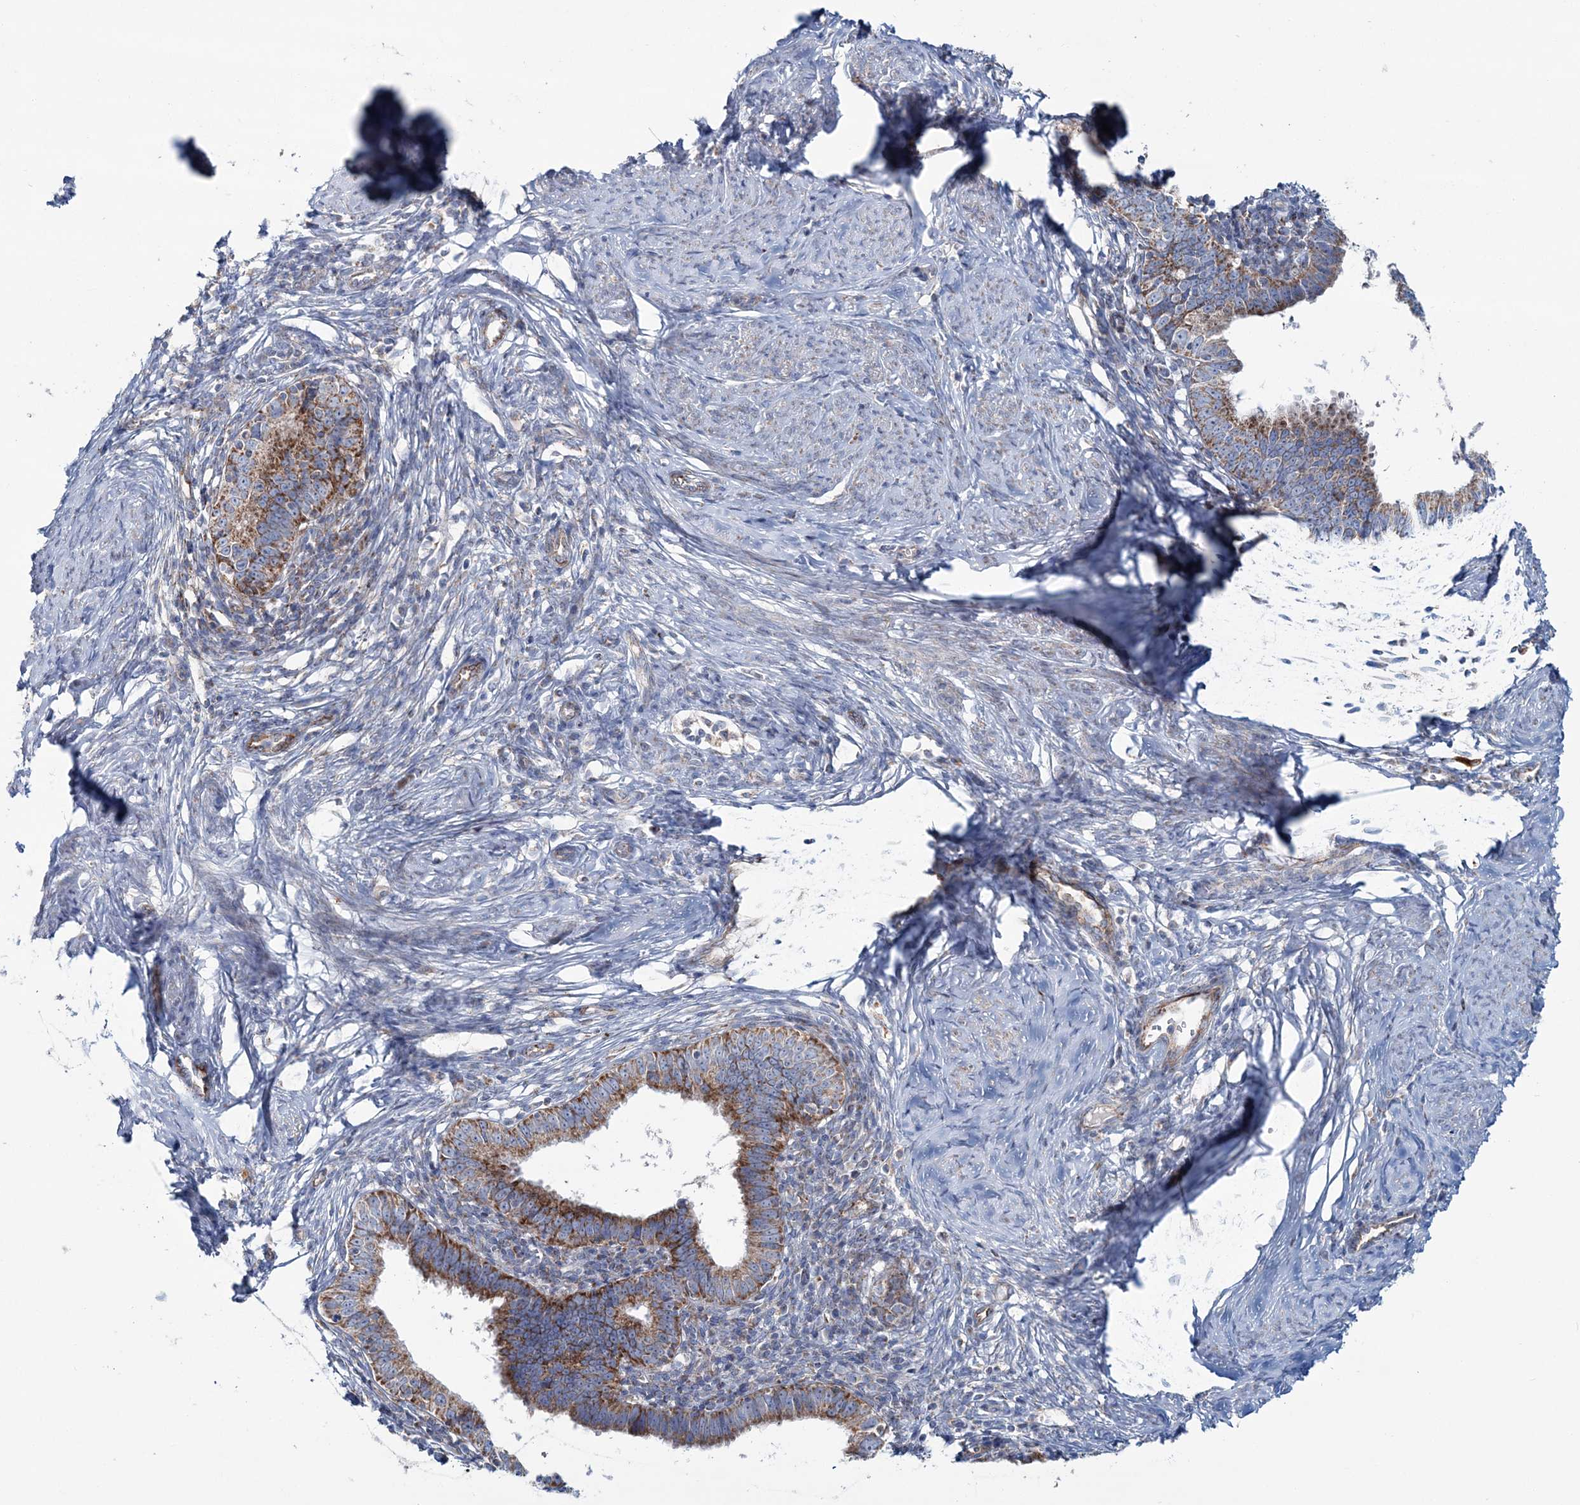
{"staining": {"intensity": "moderate", "quantity": ">75%", "location": "cytoplasmic/membranous"}, "tissue": "cervical cancer", "cell_type": "Tumor cells", "image_type": "cancer", "snomed": [{"axis": "morphology", "description": "Adenocarcinoma, NOS"}, {"axis": "topography", "description": "Cervix"}], "caption": "Cervical adenocarcinoma was stained to show a protein in brown. There is medium levels of moderate cytoplasmic/membranous expression in about >75% of tumor cells. The protein is shown in brown color, while the nuclei are stained blue.", "gene": "ARHGAP6", "patient": {"sex": "female", "age": 36}}